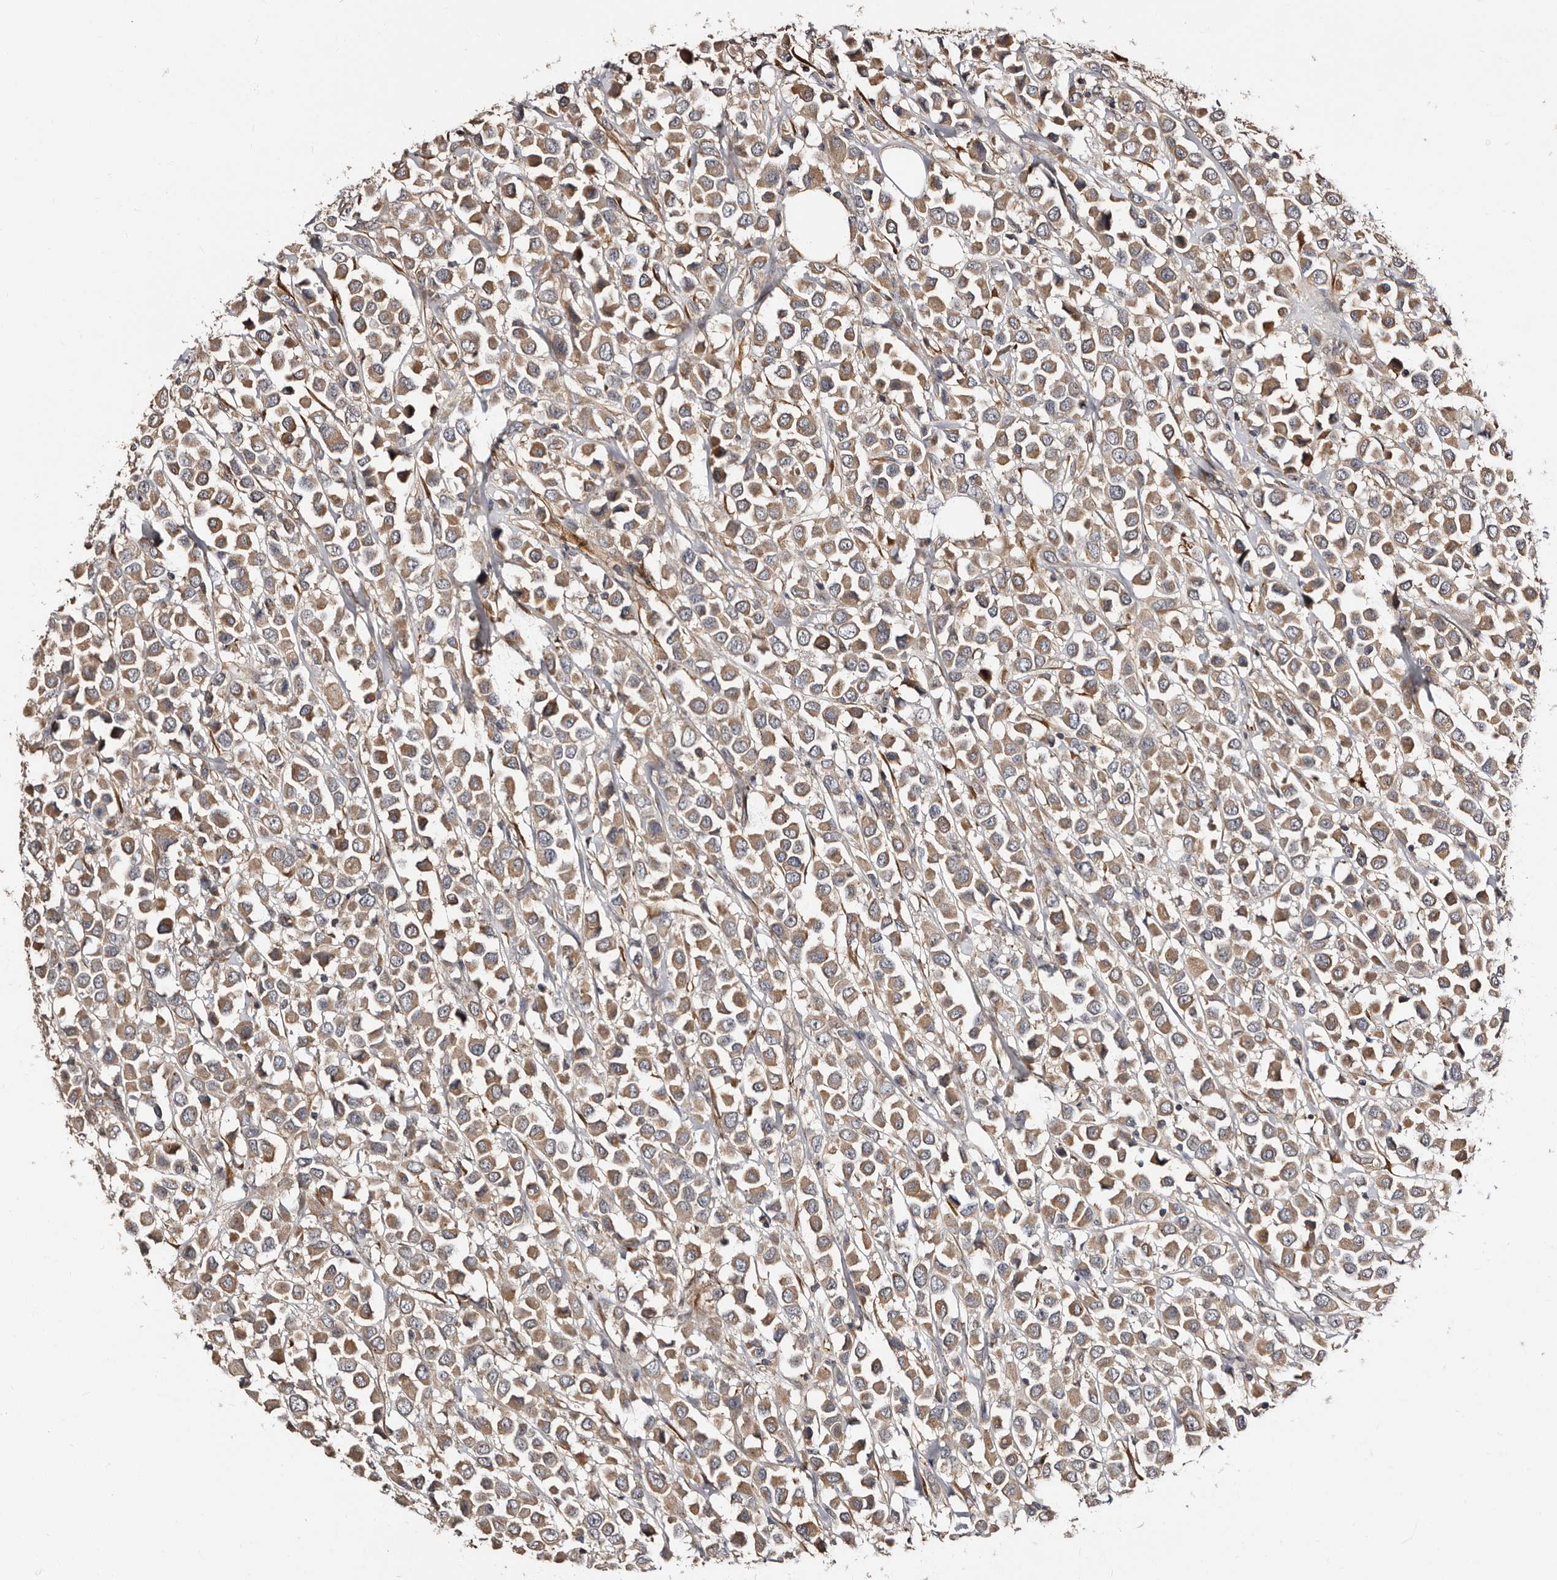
{"staining": {"intensity": "moderate", "quantity": ">75%", "location": "cytoplasmic/membranous"}, "tissue": "breast cancer", "cell_type": "Tumor cells", "image_type": "cancer", "snomed": [{"axis": "morphology", "description": "Duct carcinoma"}, {"axis": "topography", "description": "Breast"}], "caption": "The photomicrograph demonstrates a brown stain indicating the presence of a protein in the cytoplasmic/membranous of tumor cells in breast cancer.", "gene": "TBC1D22B", "patient": {"sex": "female", "age": 61}}